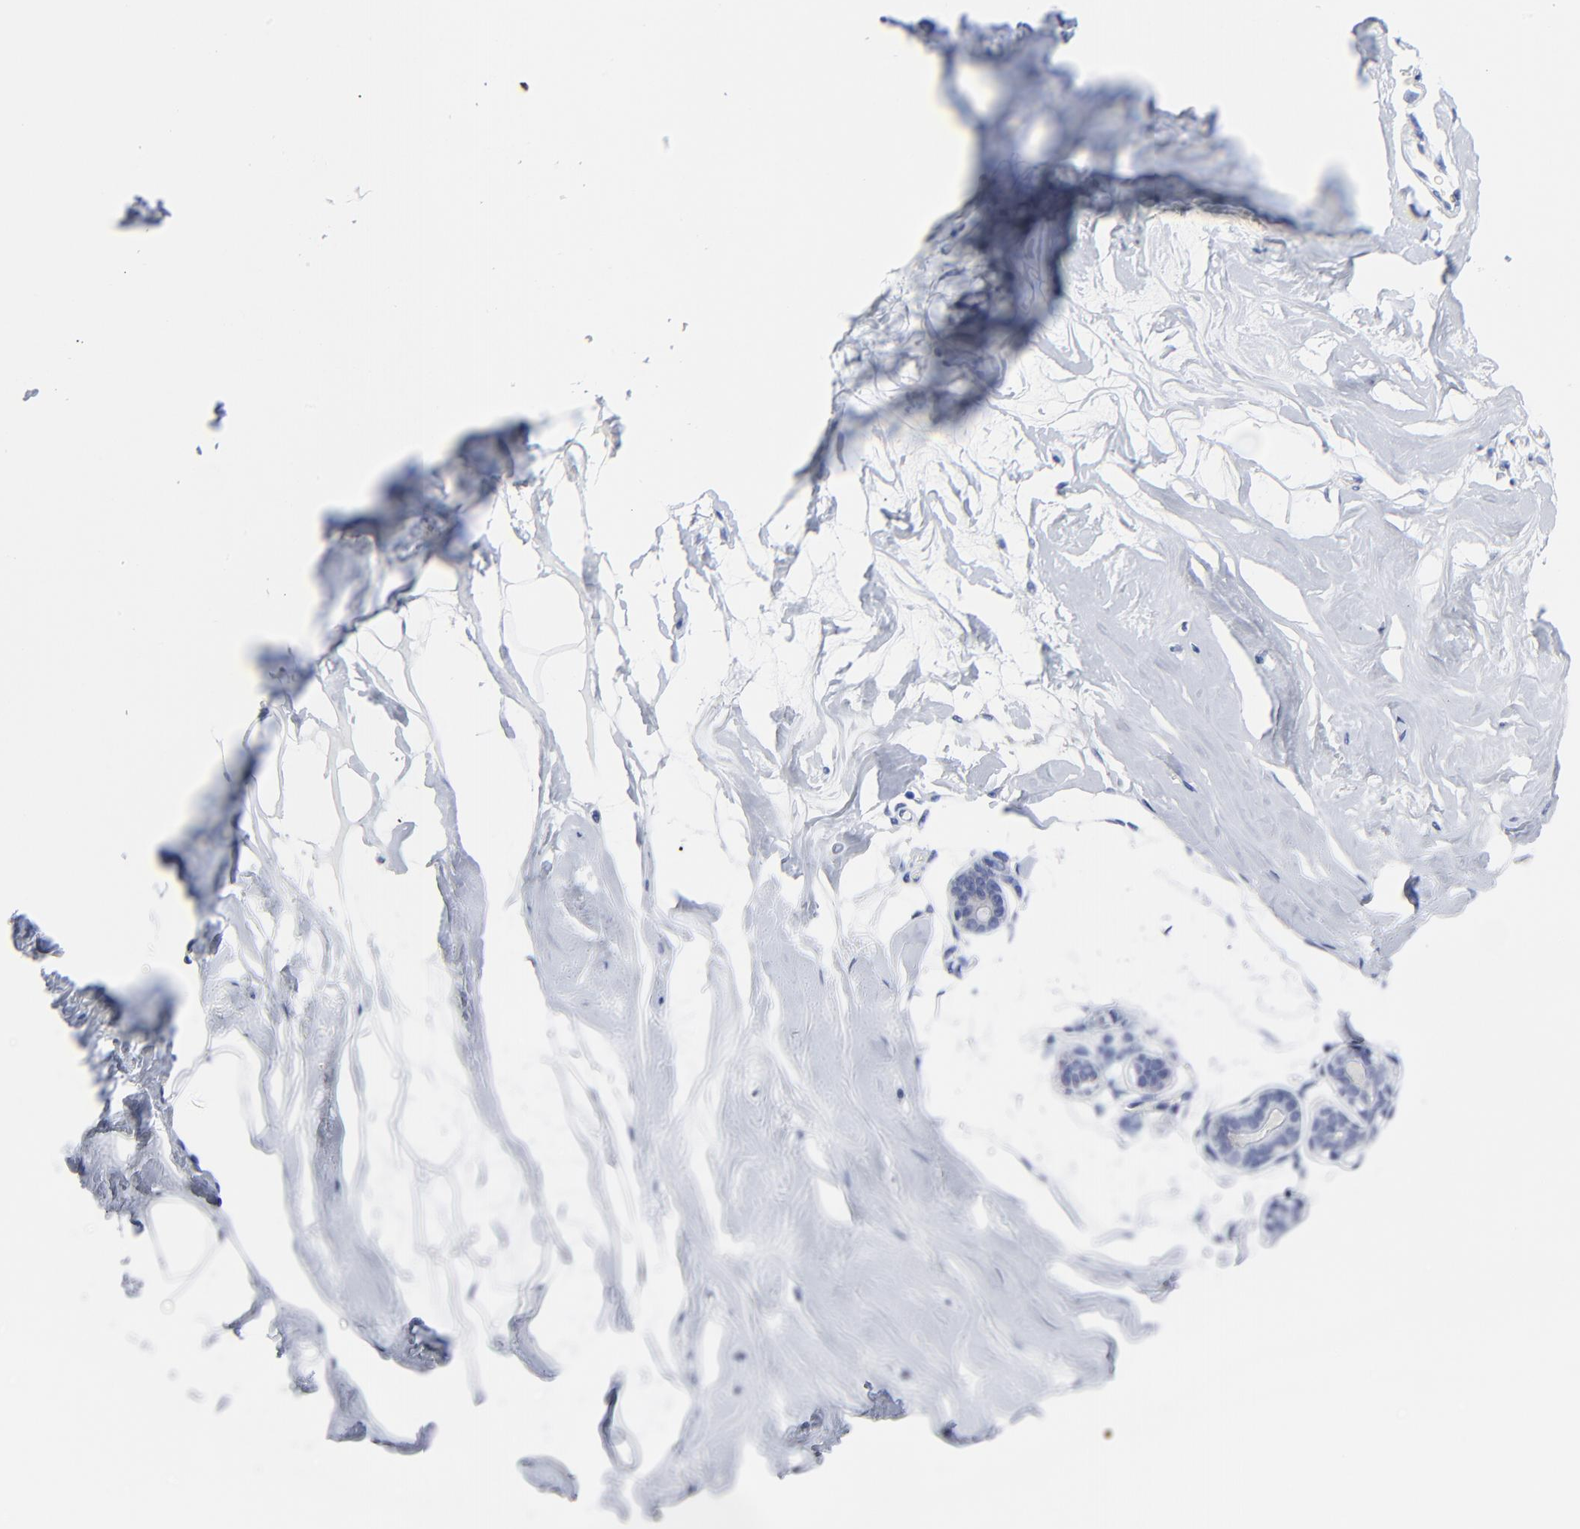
{"staining": {"intensity": "negative", "quantity": "none", "location": "none"}, "tissue": "breast", "cell_type": "Adipocytes", "image_type": "normal", "snomed": [{"axis": "morphology", "description": "Normal tissue, NOS"}, {"axis": "morphology", "description": "Fibrosis, NOS"}, {"axis": "topography", "description": "Breast"}], "caption": "This image is of normal breast stained with IHC to label a protein in brown with the nuclei are counter-stained blue. There is no staining in adipocytes. Brightfield microscopy of IHC stained with DAB (3,3'-diaminobenzidine) (brown) and hematoxylin (blue), captured at high magnification.", "gene": "STAT2", "patient": {"sex": "female", "age": 39}}